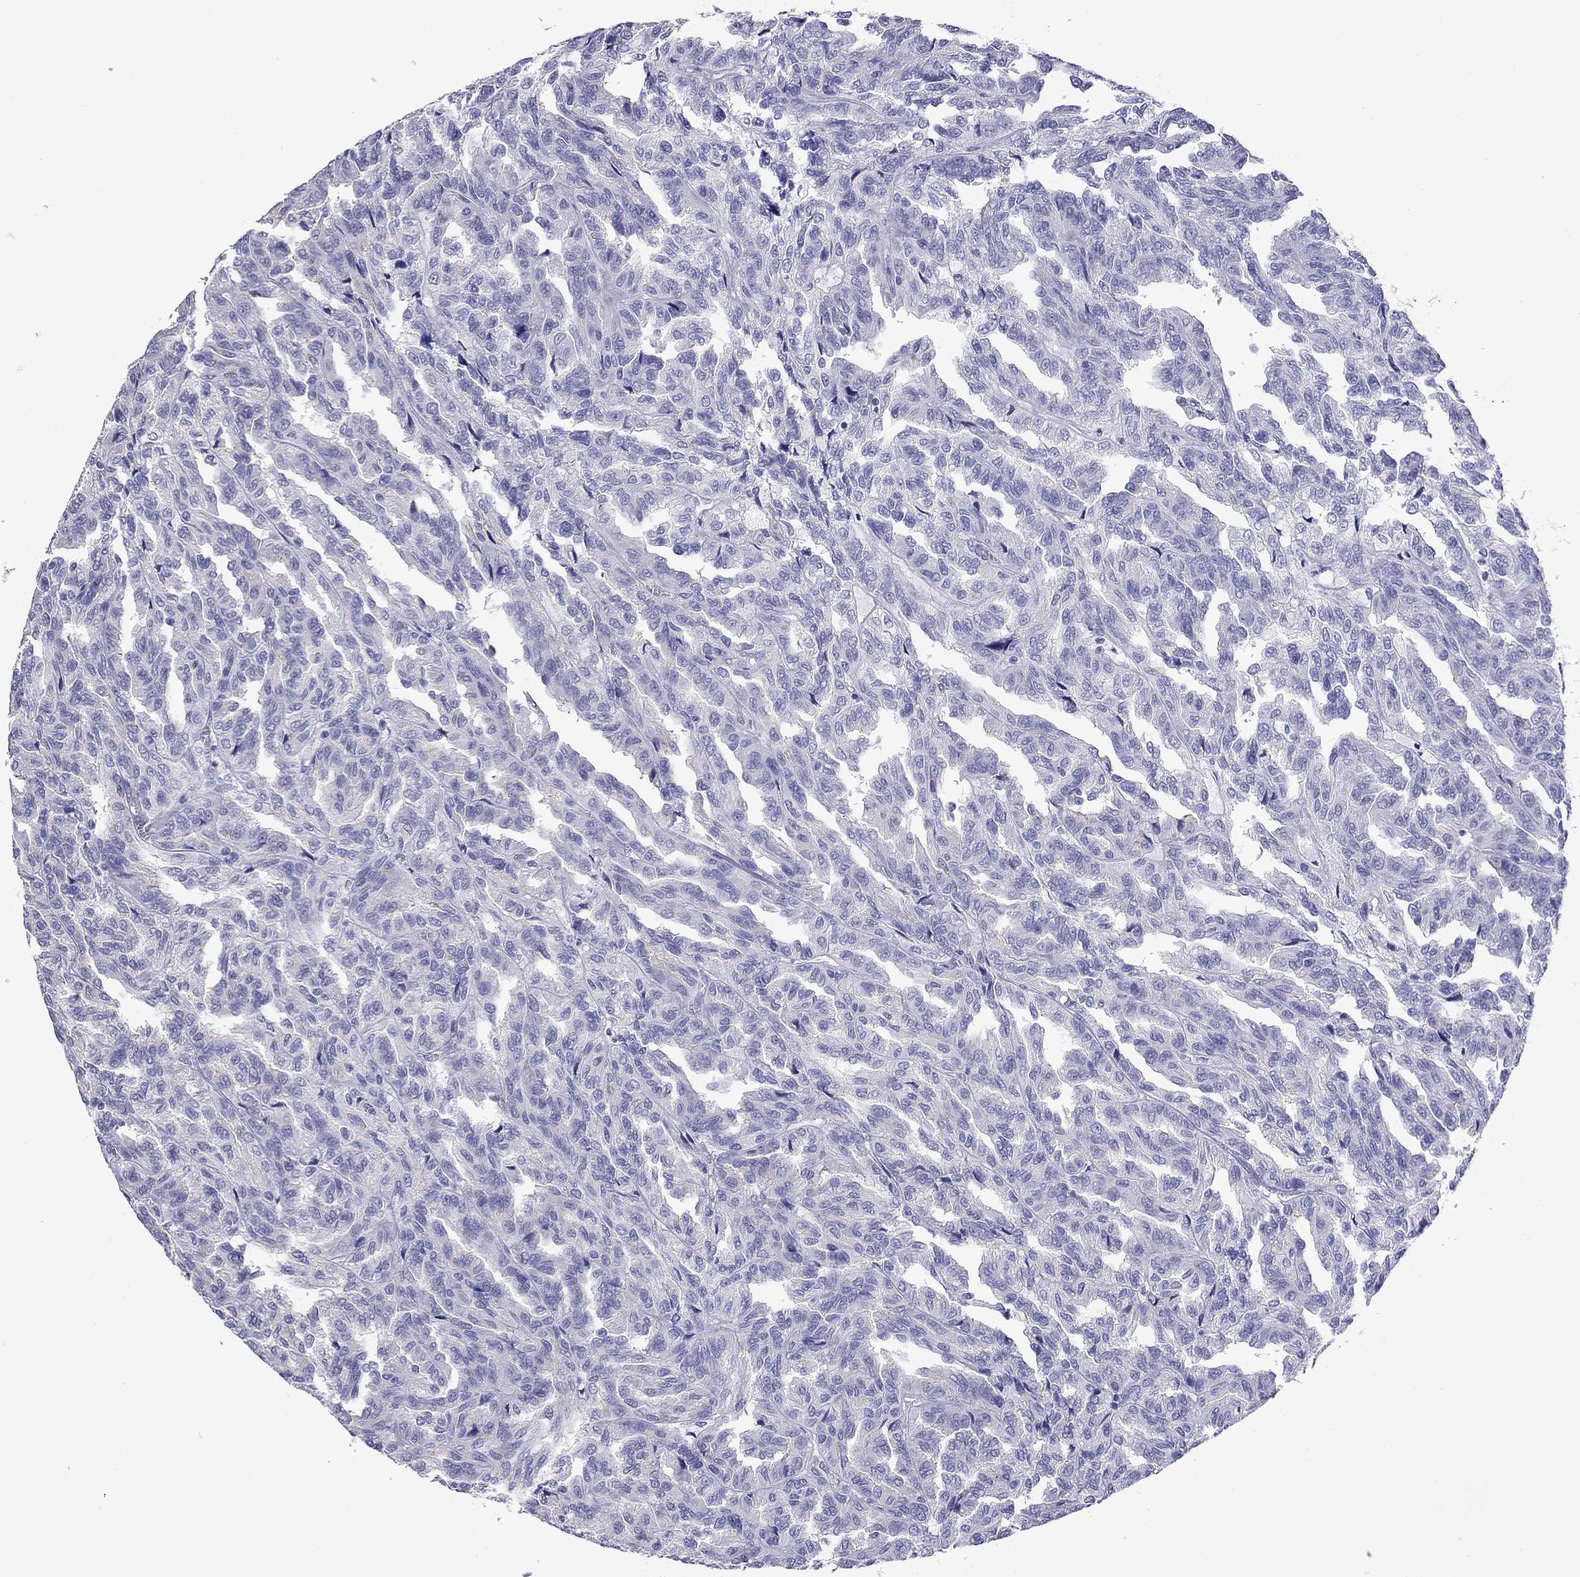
{"staining": {"intensity": "negative", "quantity": "none", "location": "none"}, "tissue": "renal cancer", "cell_type": "Tumor cells", "image_type": "cancer", "snomed": [{"axis": "morphology", "description": "Adenocarcinoma, NOS"}, {"axis": "topography", "description": "Kidney"}], "caption": "Immunohistochemistry (IHC) of adenocarcinoma (renal) exhibits no positivity in tumor cells. The staining is performed using DAB brown chromogen with nuclei counter-stained in using hematoxylin.", "gene": "KIAA2012", "patient": {"sex": "male", "age": 79}}